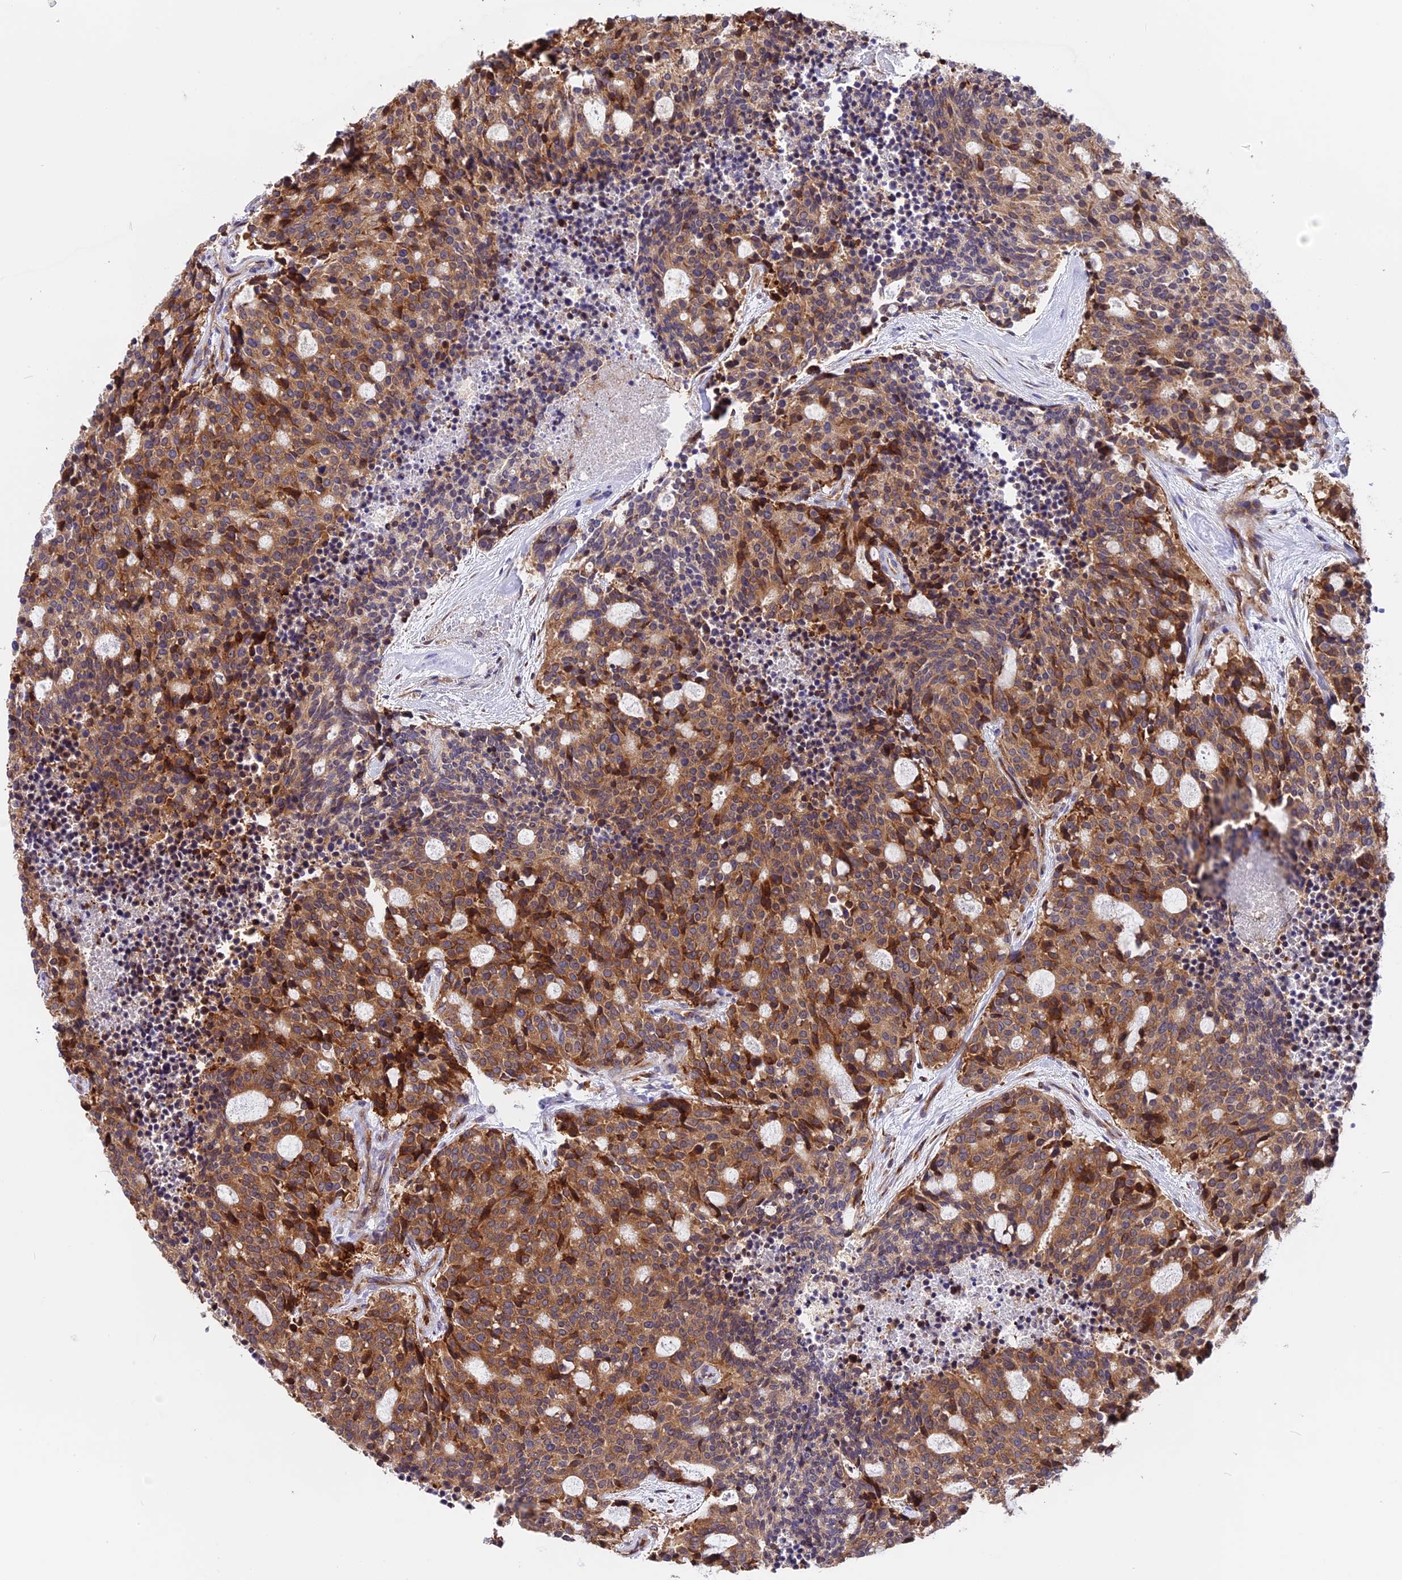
{"staining": {"intensity": "moderate", "quantity": ">75%", "location": "cytoplasmic/membranous"}, "tissue": "carcinoid", "cell_type": "Tumor cells", "image_type": "cancer", "snomed": [{"axis": "morphology", "description": "Carcinoid, malignant, NOS"}, {"axis": "topography", "description": "Pancreas"}], "caption": "The micrograph demonstrates immunohistochemical staining of malignant carcinoid. There is moderate cytoplasmic/membranous staining is present in about >75% of tumor cells. The staining is performed using DAB (3,3'-diaminobenzidine) brown chromogen to label protein expression. The nuclei are counter-stained blue using hematoxylin.", "gene": "GNPTAB", "patient": {"sex": "female", "age": 54}}